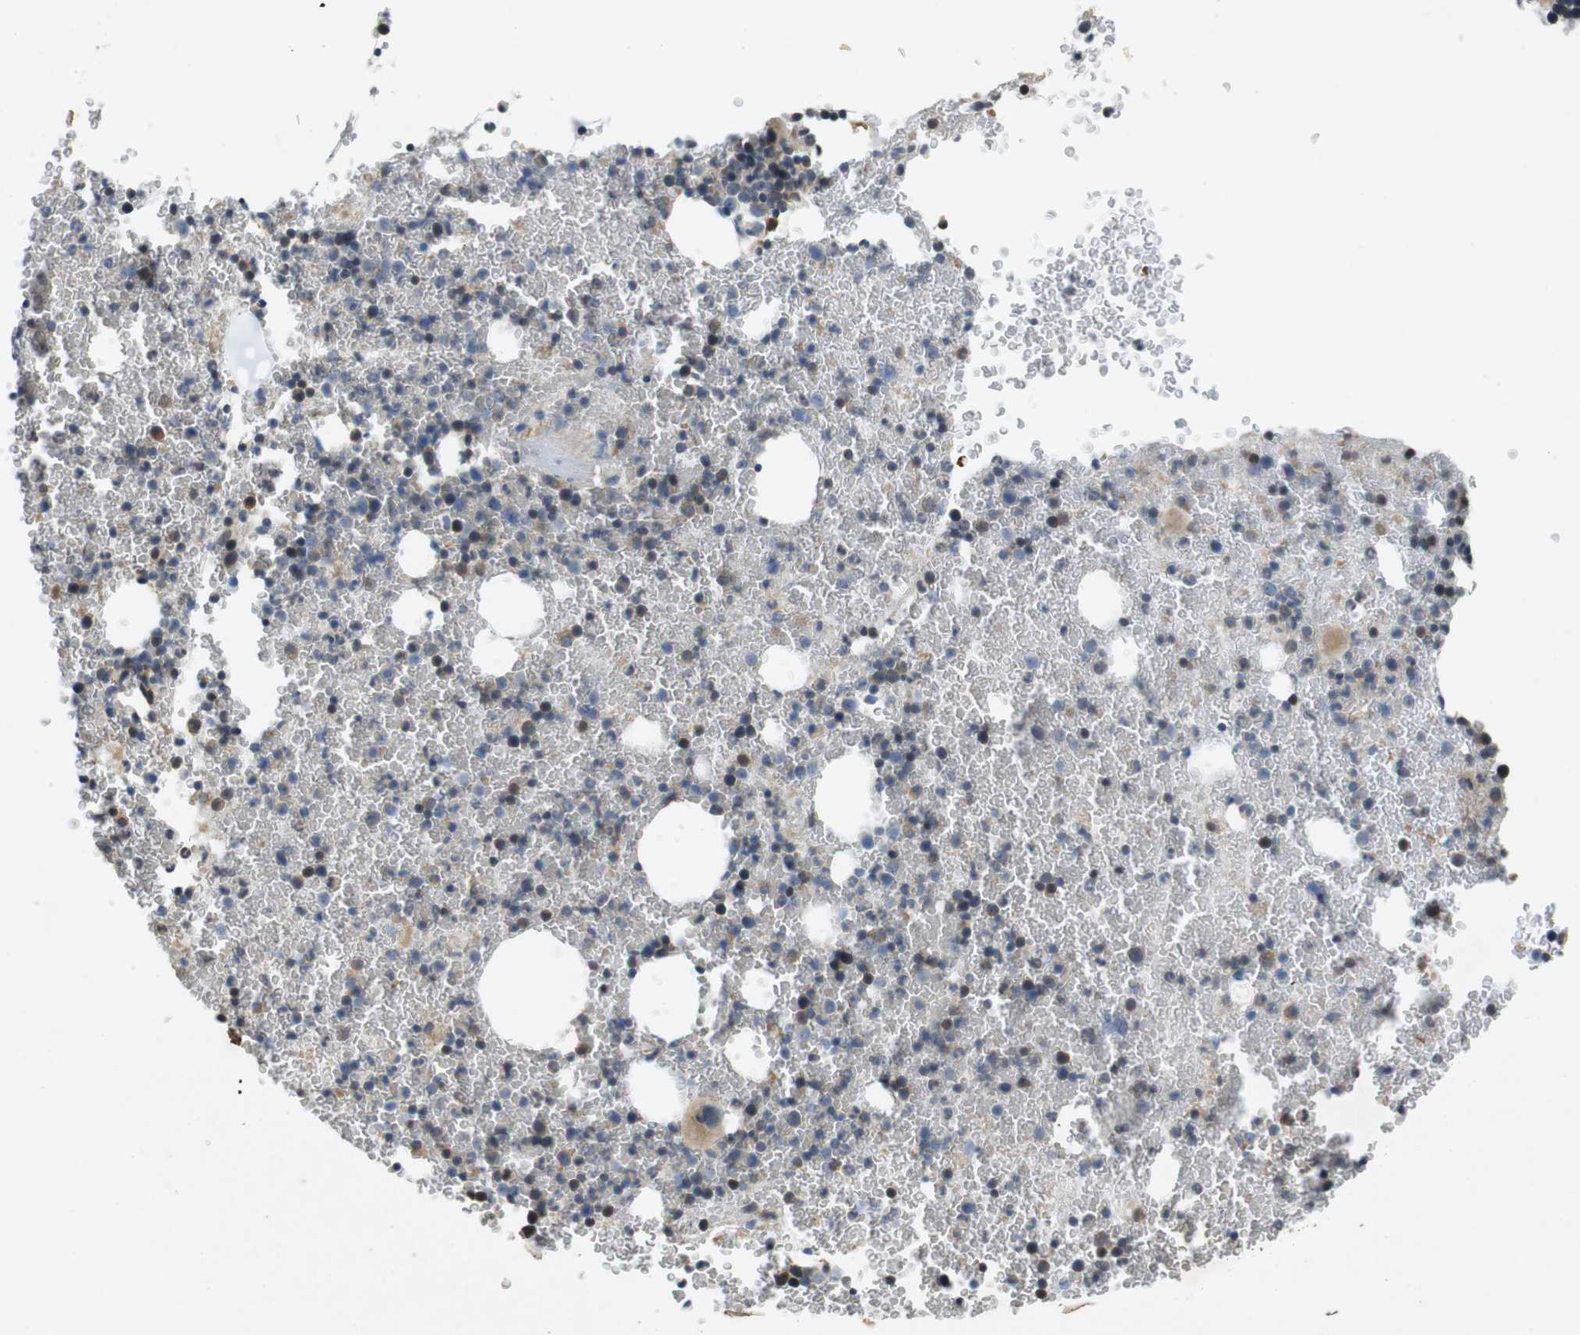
{"staining": {"intensity": "weak", "quantity": "25%-75%", "location": "cytoplasmic/membranous"}, "tissue": "bone marrow", "cell_type": "Hematopoietic cells", "image_type": "normal", "snomed": [{"axis": "morphology", "description": "Normal tissue, NOS"}, {"axis": "morphology", "description": "Inflammation, NOS"}, {"axis": "topography", "description": "Bone marrow"}], "caption": "Protein analysis of benign bone marrow reveals weak cytoplasmic/membranous staining in approximately 25%-75% of hematopoietic cells. (Brightfield microscopy of DAB IHC at high magnification).", "gene": "CLTC", "patient": {"sex": "female", "age": 17}}